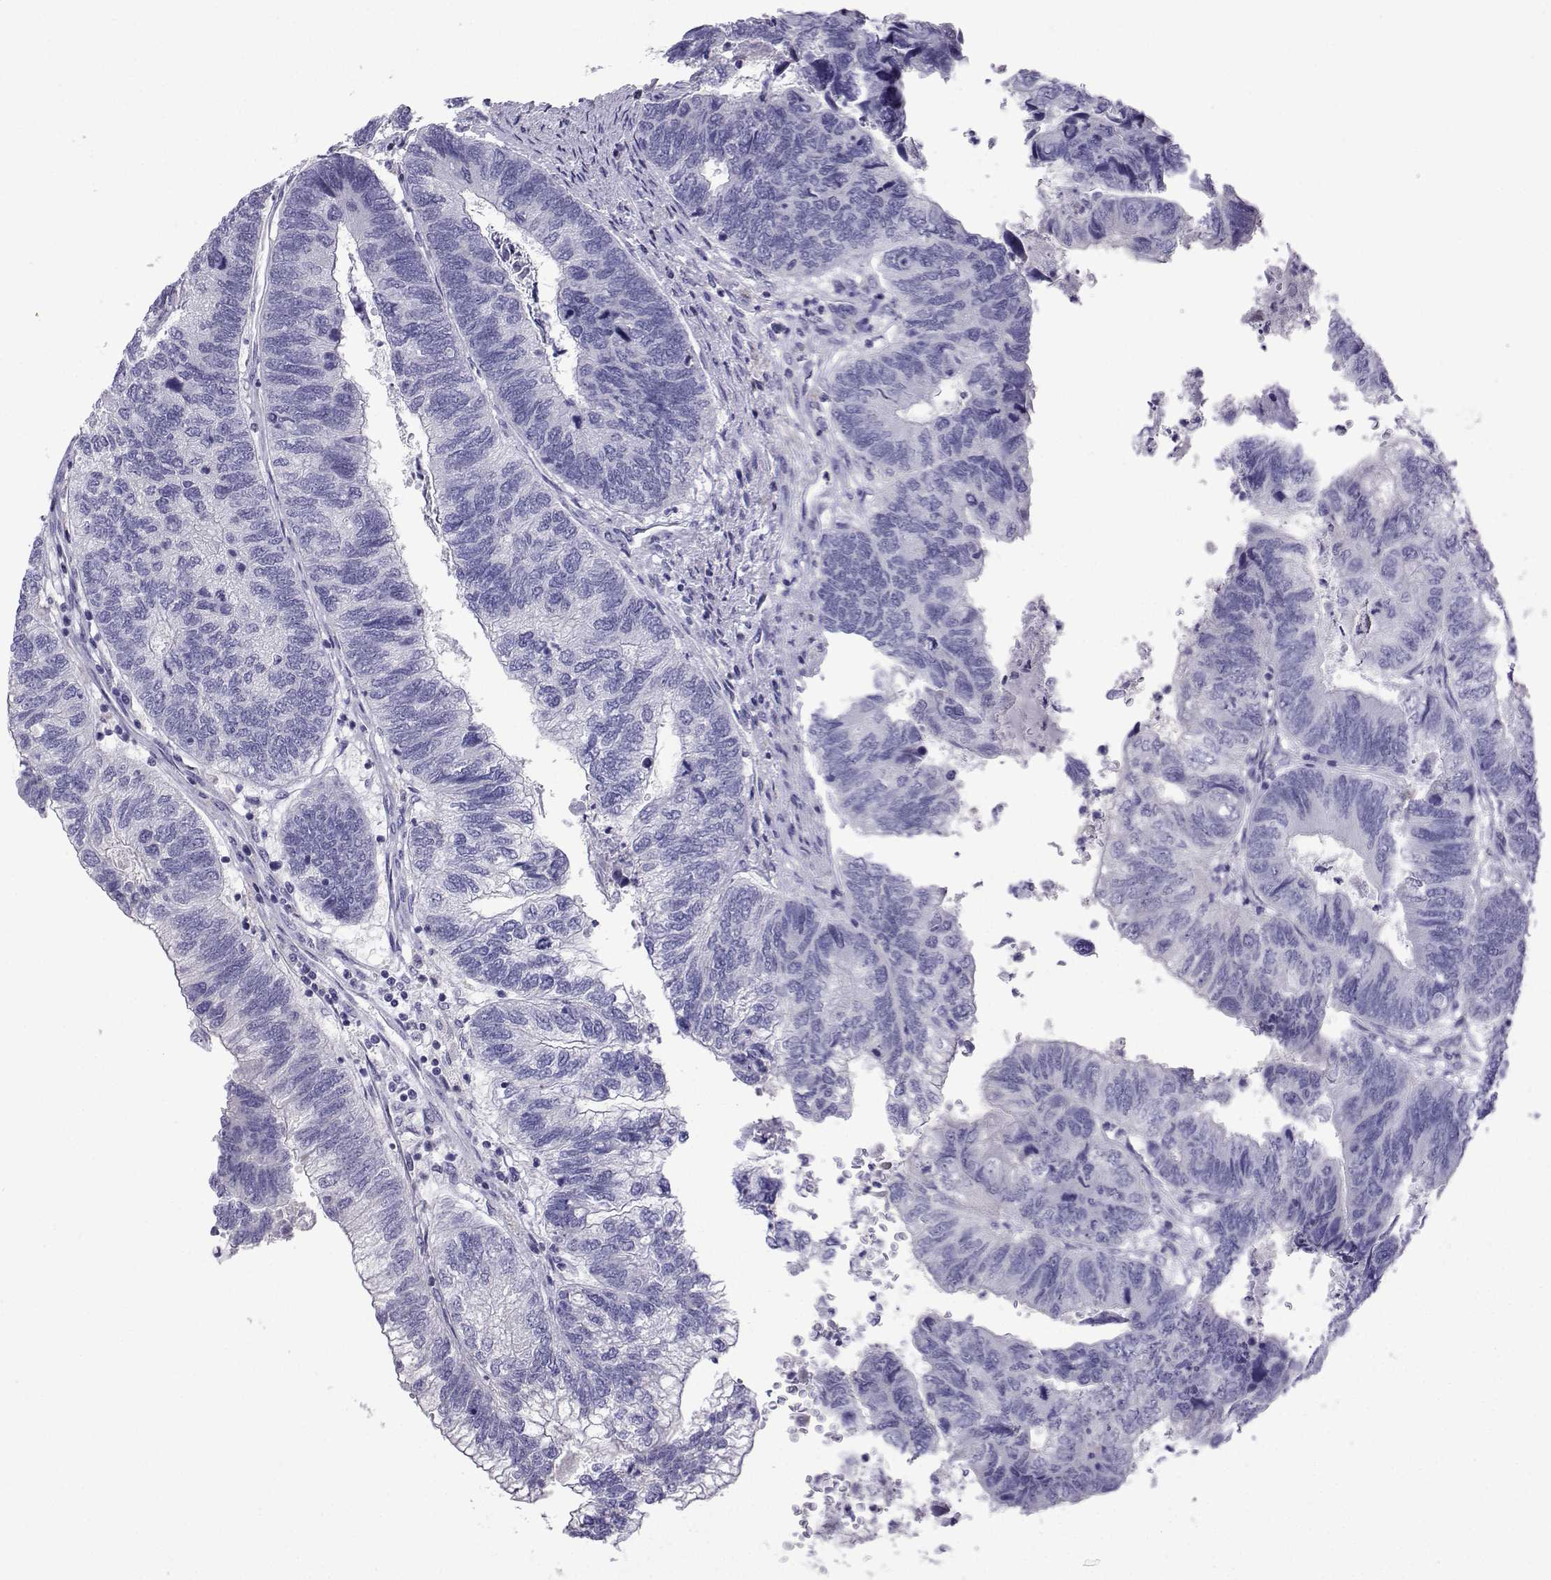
{"staining": {"intensity": "negative", "quantity": "none", "location": "none"}, "tissue": "colorectal cancer", "cell_type": "Tumor cells", "image_type": "cancer", "snomed": [{"axis": "morphology", "description": "Adenocarcinoma, NOS"}, {"axis": "topography", "description": "Colon"}], "caption": "Tumor cells are negative for protein expression in human colorectal cancer (adenocarcinoma).", "gene": "CFAP70", "patient": {"sex": "female", "age": 67}}